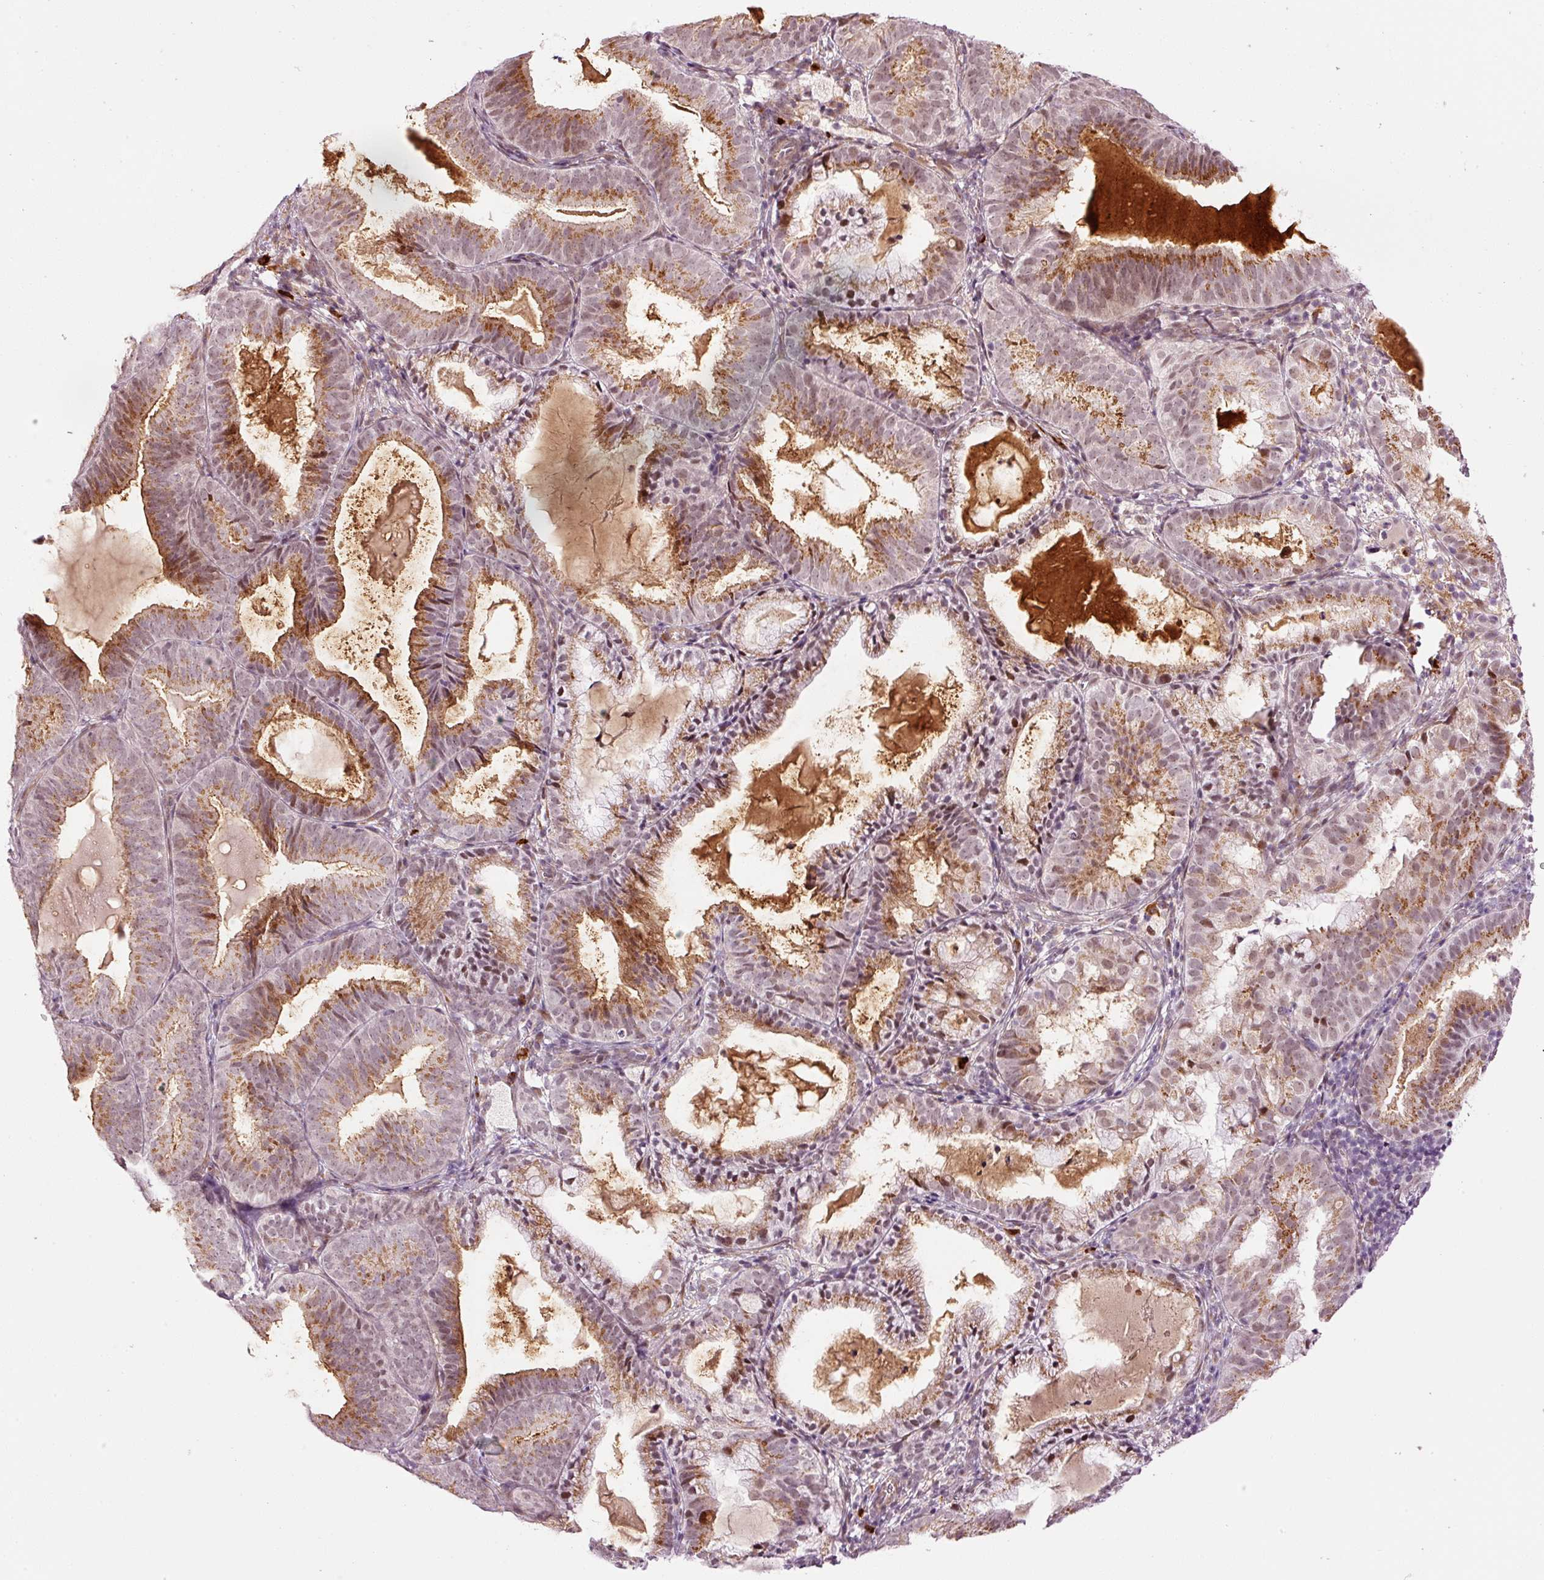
{"staining": {"intensity": "moderate", "quantity": "25%-75%", "location": "cytoplasmic/membranous"}, "tissue": "endometrial cancer", "cell_type": "Tumor cells", "image_type": "cancer", "snomed": [{"axis": "morphology", "description": "Adenocarcinoma, NOS"}, {"axis": "topography", "description": "Endometrium"}], "caption": "About 25%-75% of tumor cells in adenocarcinoma (endometrial) demonstrate moderate cytoplasmic/membranous protein staining as visualized by brown immunohistochemical staining.", "gene": "ANKRD20A1", "patient": {"sex": "female", "age": 80}}